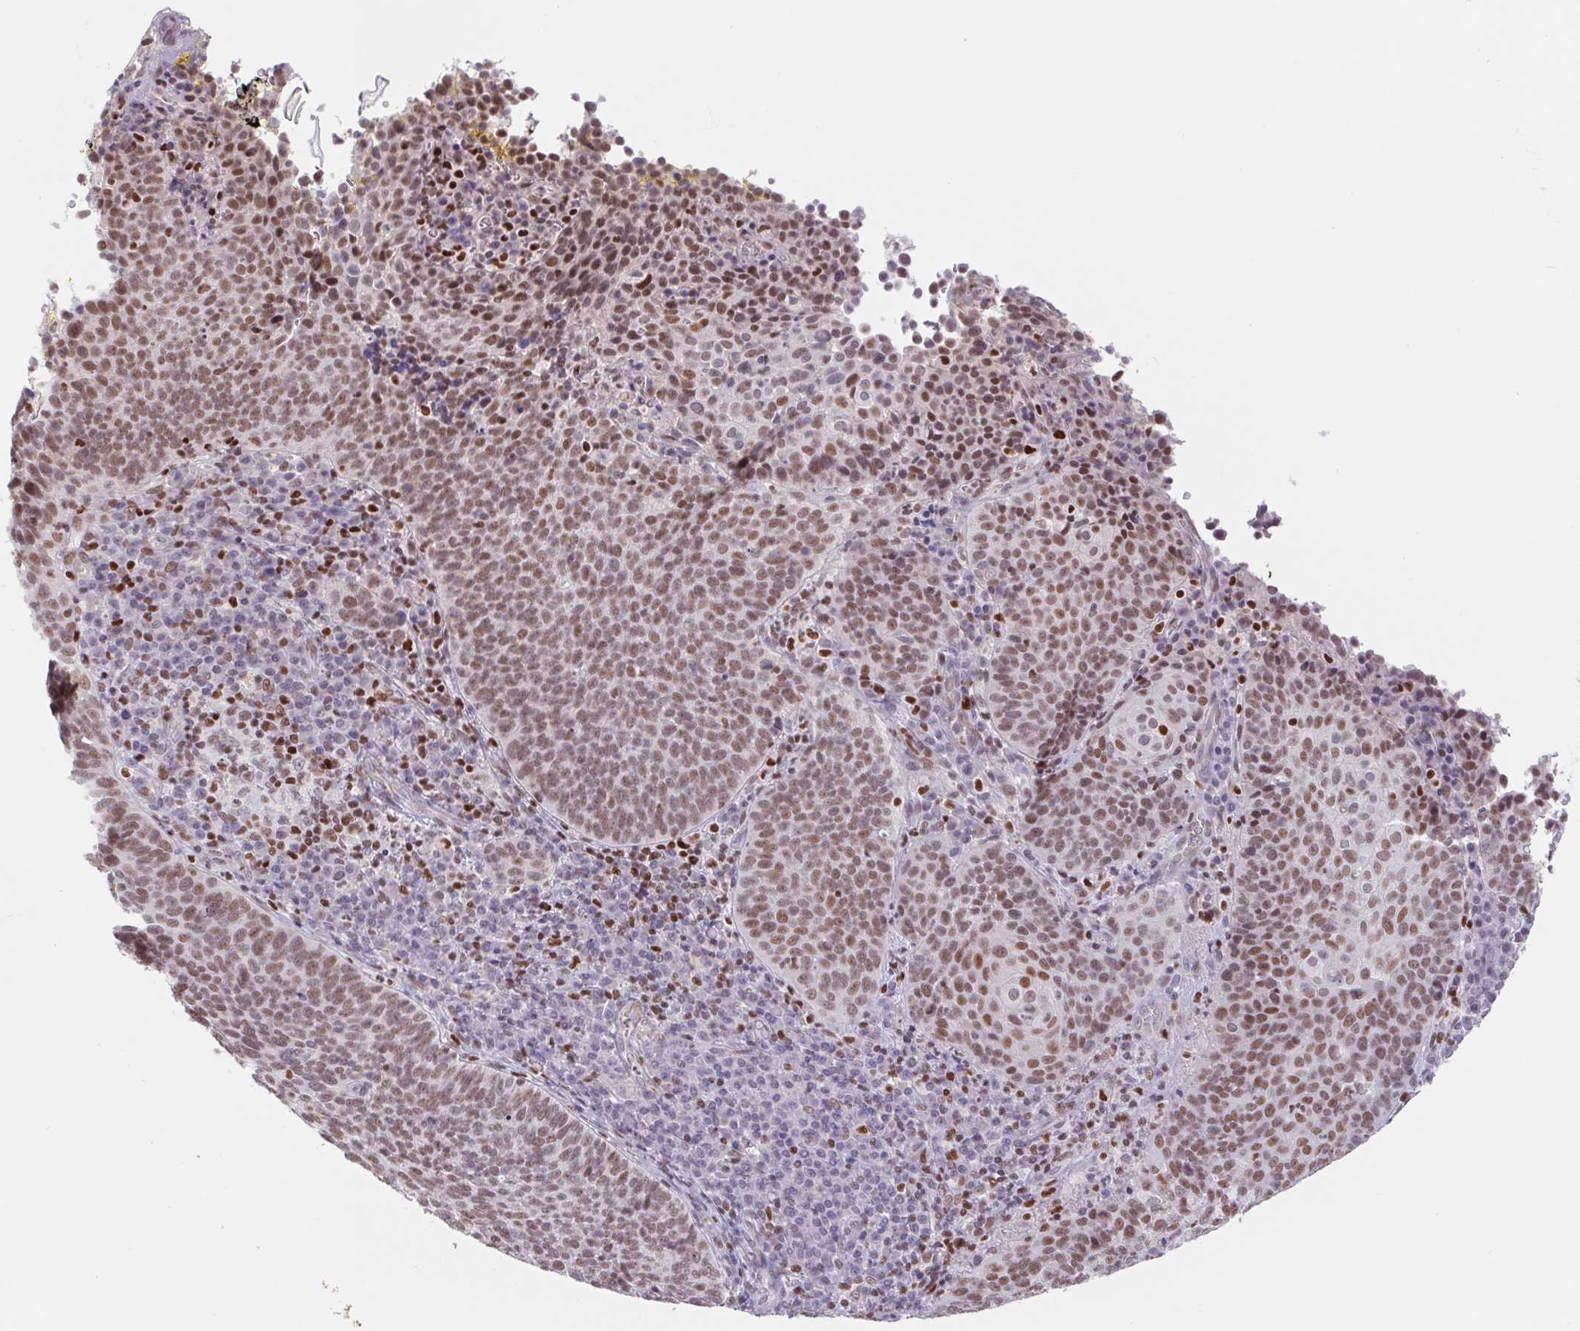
{"staining": {"intensity": "moderate", "quantity": ">75%", "location": "nuclear"}, "tissue": "cervical cancer", "cell_type": "Tumor cells", "image_type": "cancer", "snomed": [{"axis": "morphology", "description": "Squamous cell carcinoma, NOS"}, {"axis": "topography", "description": "Cervix"}], "caption": "Cervical cancer (squamous cell carcinoma) was stained to show a protein in brown. There is medium levels of moderate nuclear staining in about >75% of tumor cells.", "gene": "TRERF1", "patient": {"sex": "female", "age": 34}}